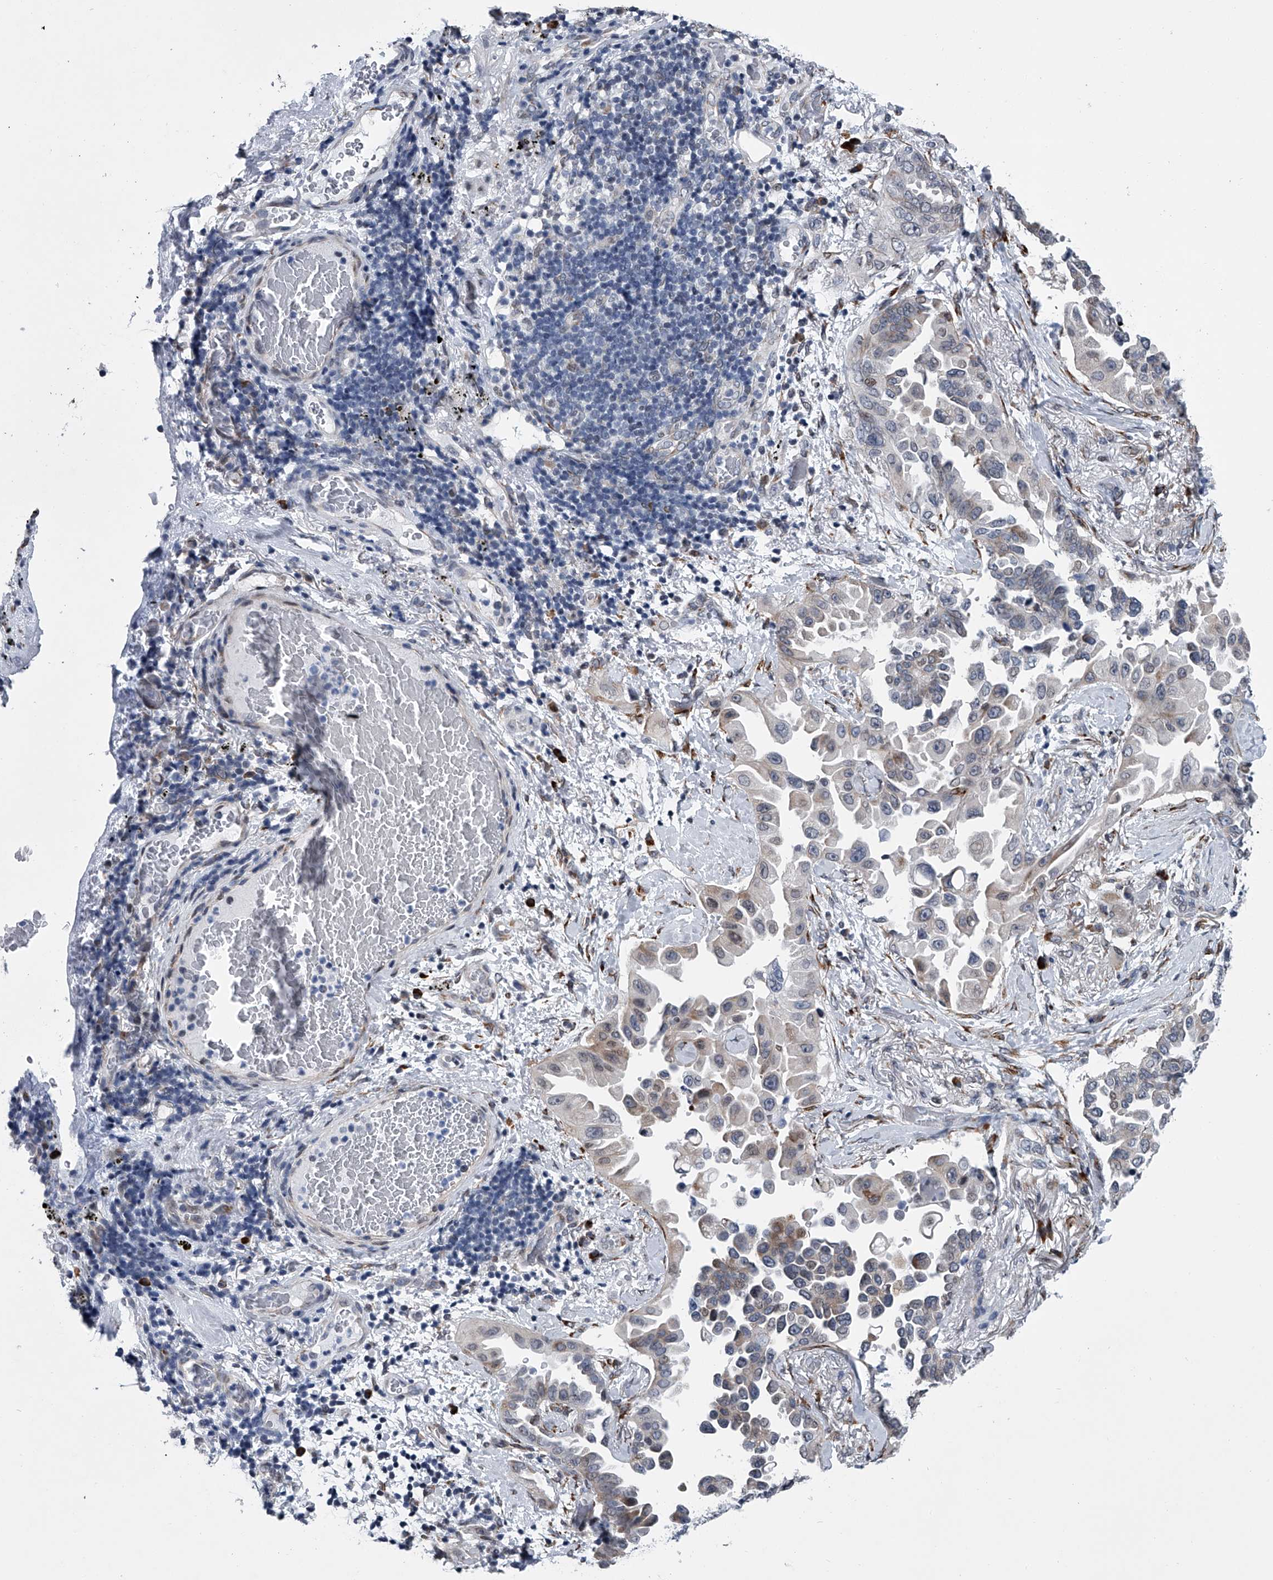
{"staining": {"intensity": "weak", "quantity": "<25%", "location": "cytoplasmic/membranous"}, "tissue": "lung cancer", "cell_type": "Tumor cells", "image_type": "cancer", "snomed": [{"axis": "morphology", "description": "Adenocarcinoma, NOS"}, {"axis": "topography", "description": "Lung"}], "caption": "Immunohistochemistry (IHC) photomicrograph of neoplastic tissue: human lung cancer (adenocarcinoma) stained with DAB exhibits no significant protein positivity in tumor cells.", "gene": "PPP2R5D", "patient": {"sex": "female", "age": 67}}